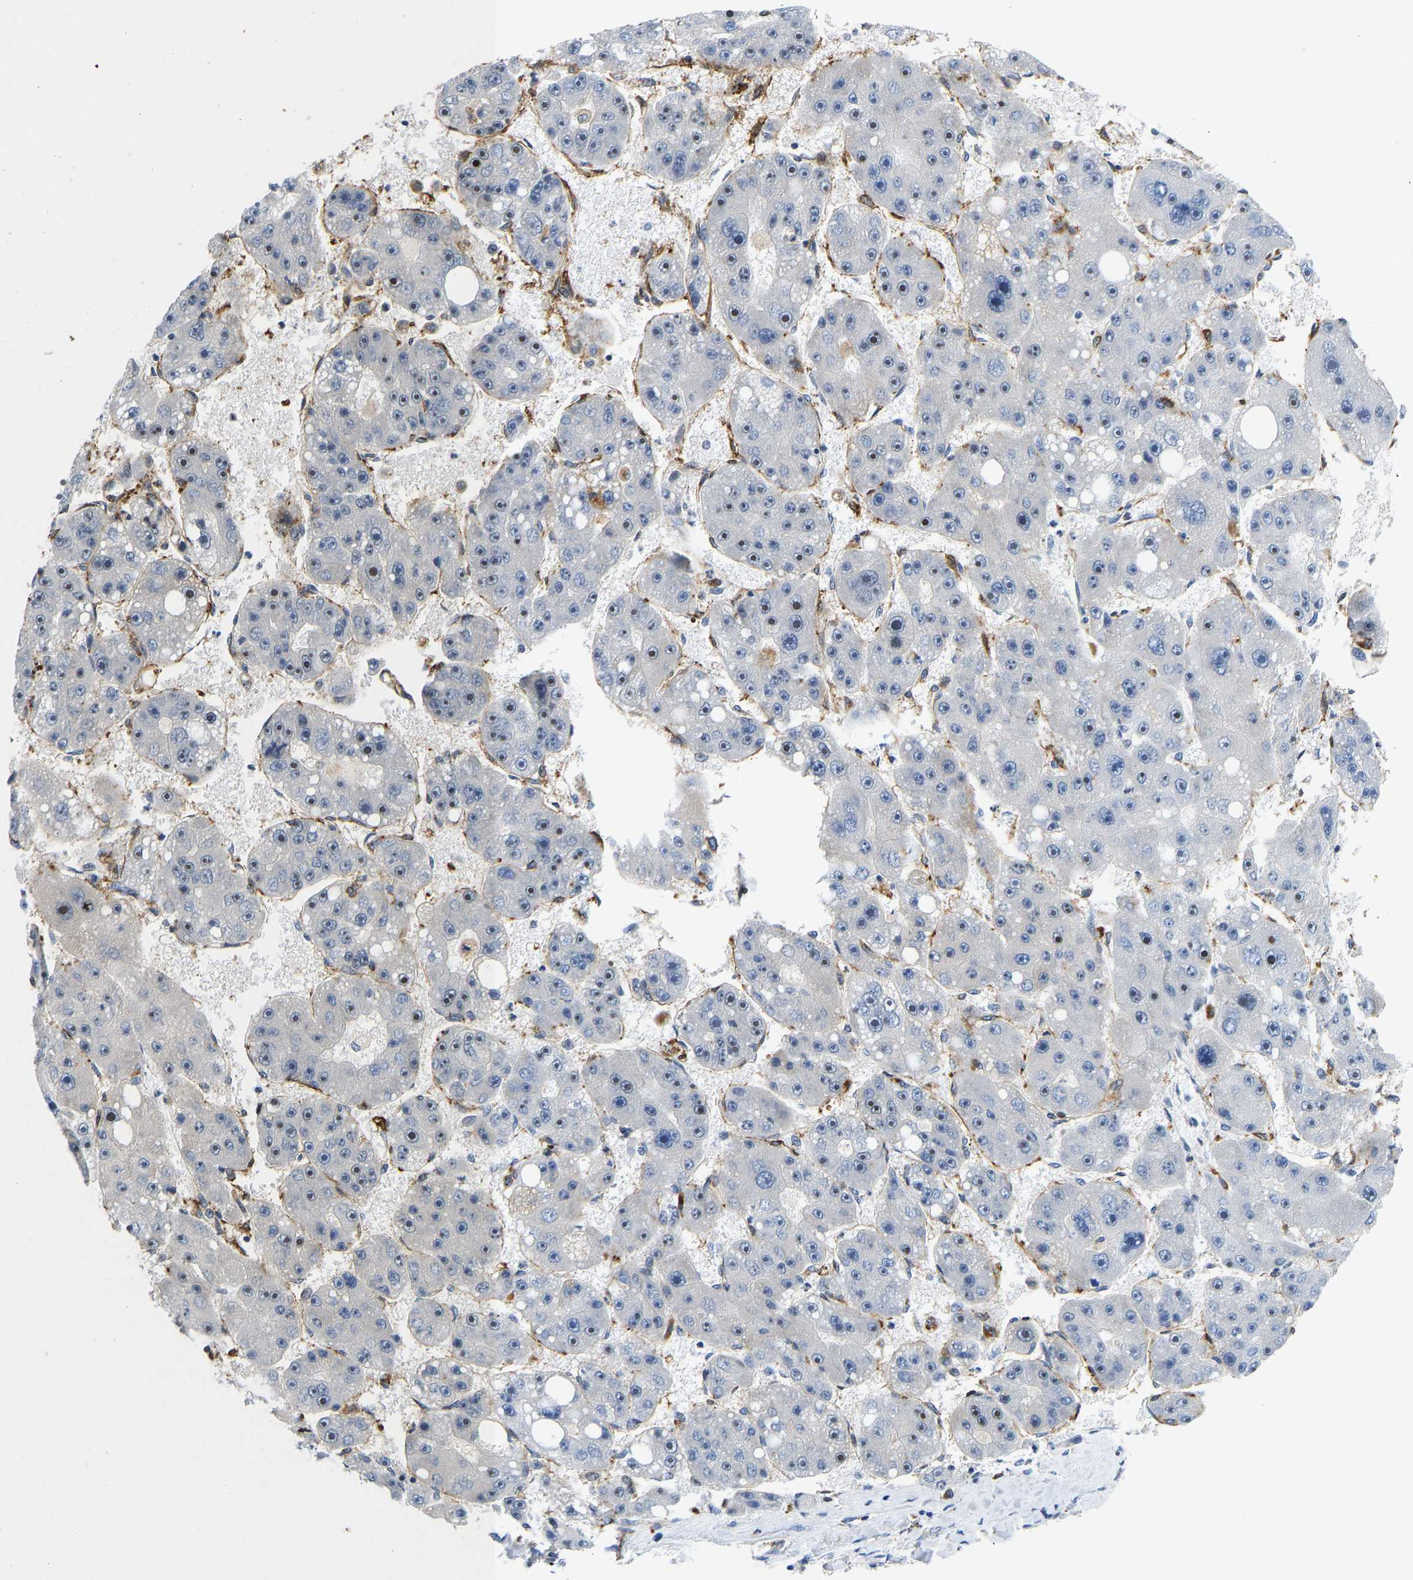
{"staining": {"intensity": "weak", "quantity": "<25%", "location": "nuclear"}, "tissue": "liver cancer", "cell_type": "Tumor cells", "image_type": "cancer", "snomed": [{"axis": "morphology", "description": "Carcinoma, Hepatocellular, NOS"}, {"axis": "topography", "description": "Liver"}], "caption": "Tumor cells are negative for protein expression in human liver cancer. (Stains: DAB (3,3'-diaminobenzidine) immunohistochemistry (IHC) with hematoxylin counter stain, Microscopy: brightfield microscopy at high magnification).", "gene": "RESF1", "patient": {"sex": "female", "age": 61}}